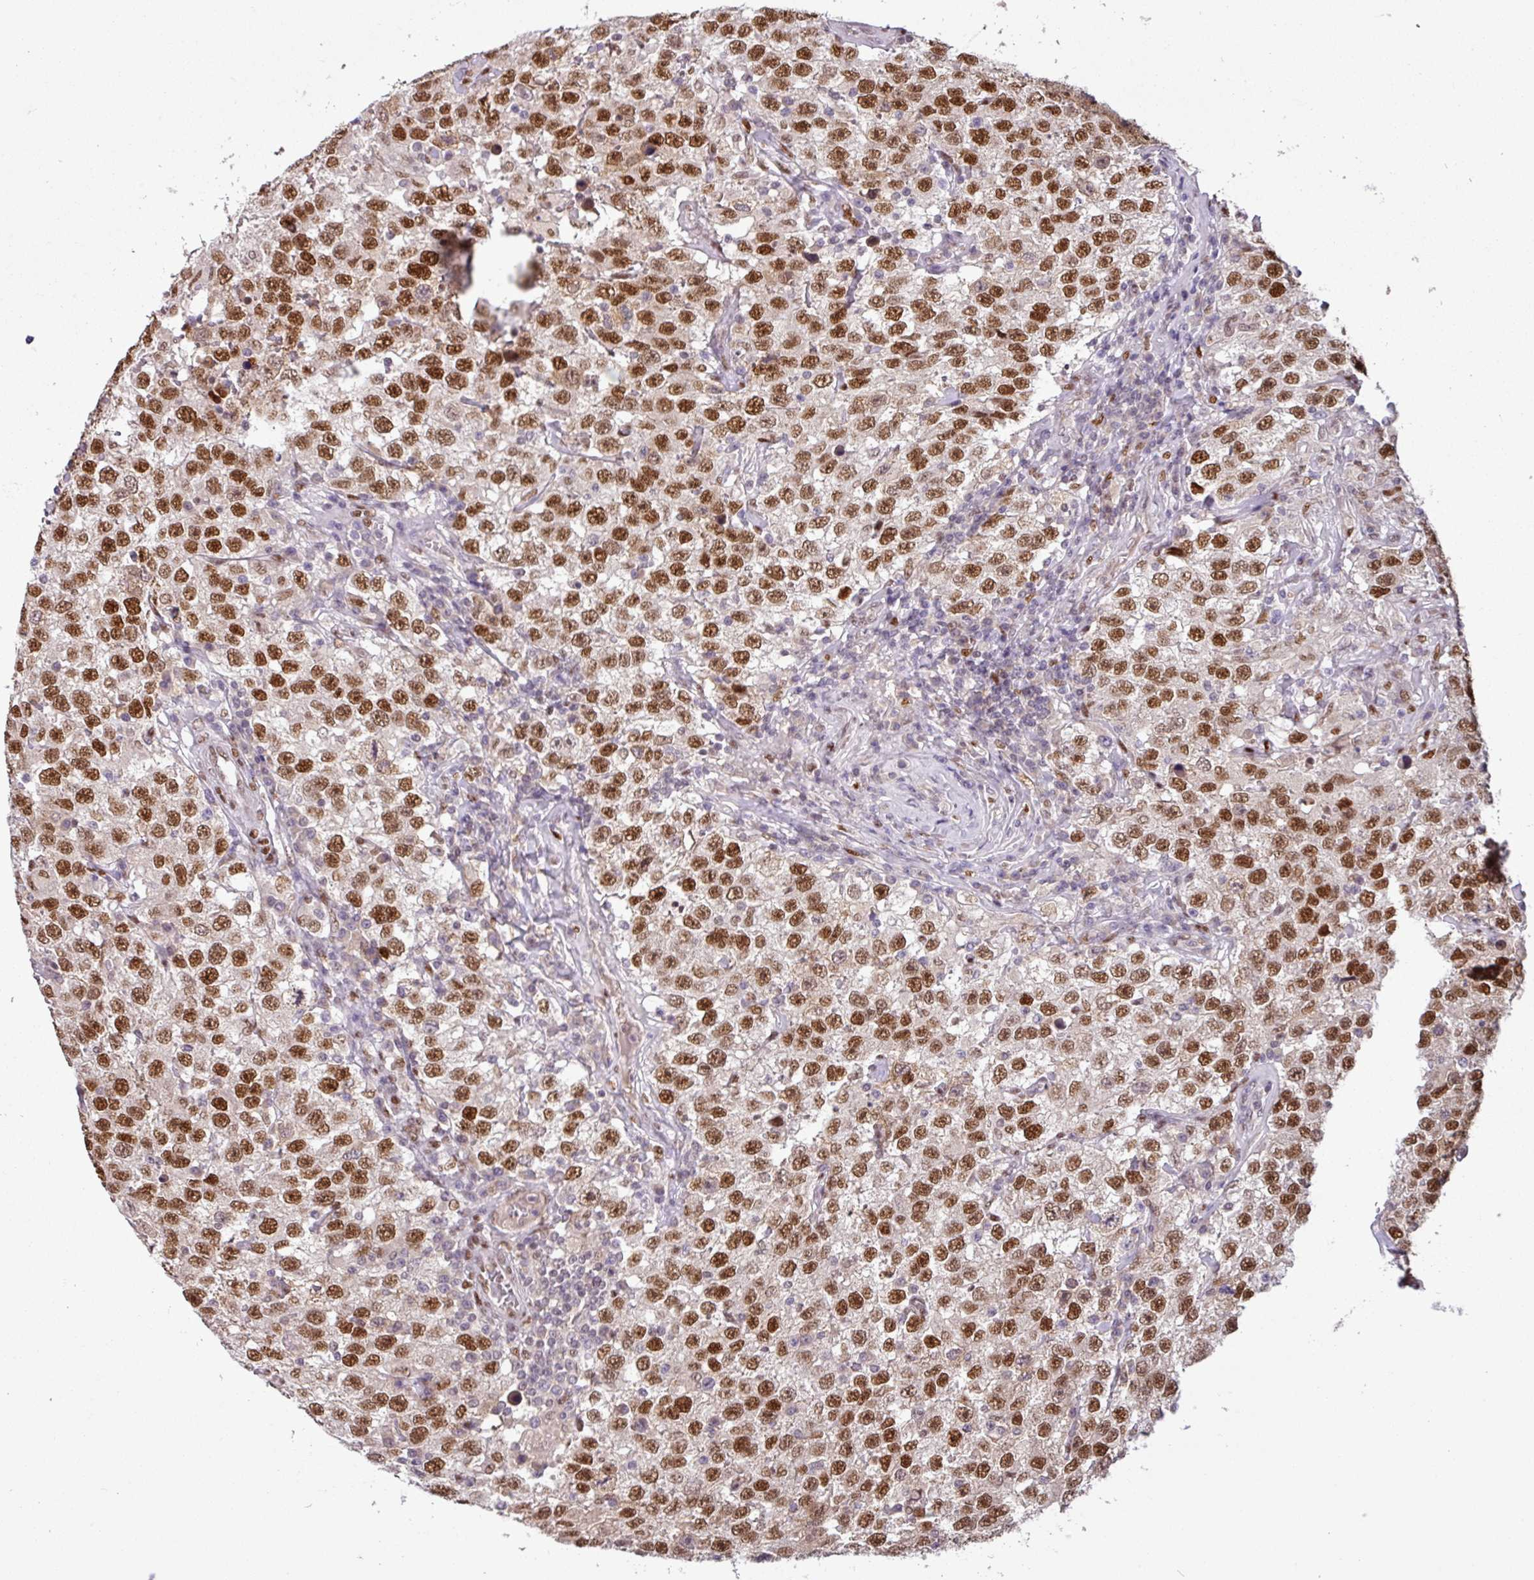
{"staining": {"intensity": "strong", "quantity": ">75%", "location": "nuclear"}, "tissue": "testis cancer", "cell_type": "Tumor cells", "image_type": "cancer", "snomed": [{"axis": "morphology", "description": "Seminoma, NOS"}, {"axis": "topography", "description": "Testis"}], "caption": "High-power microscopy captured an IHC image of testis cancer, revealing strong nuclear expression in approximately >75% of tumor cells. (IHC, brightfield microscopy, high magnification).", "gene": "IRF2BPL", "patient": {"sex": "male", "age": 41}}